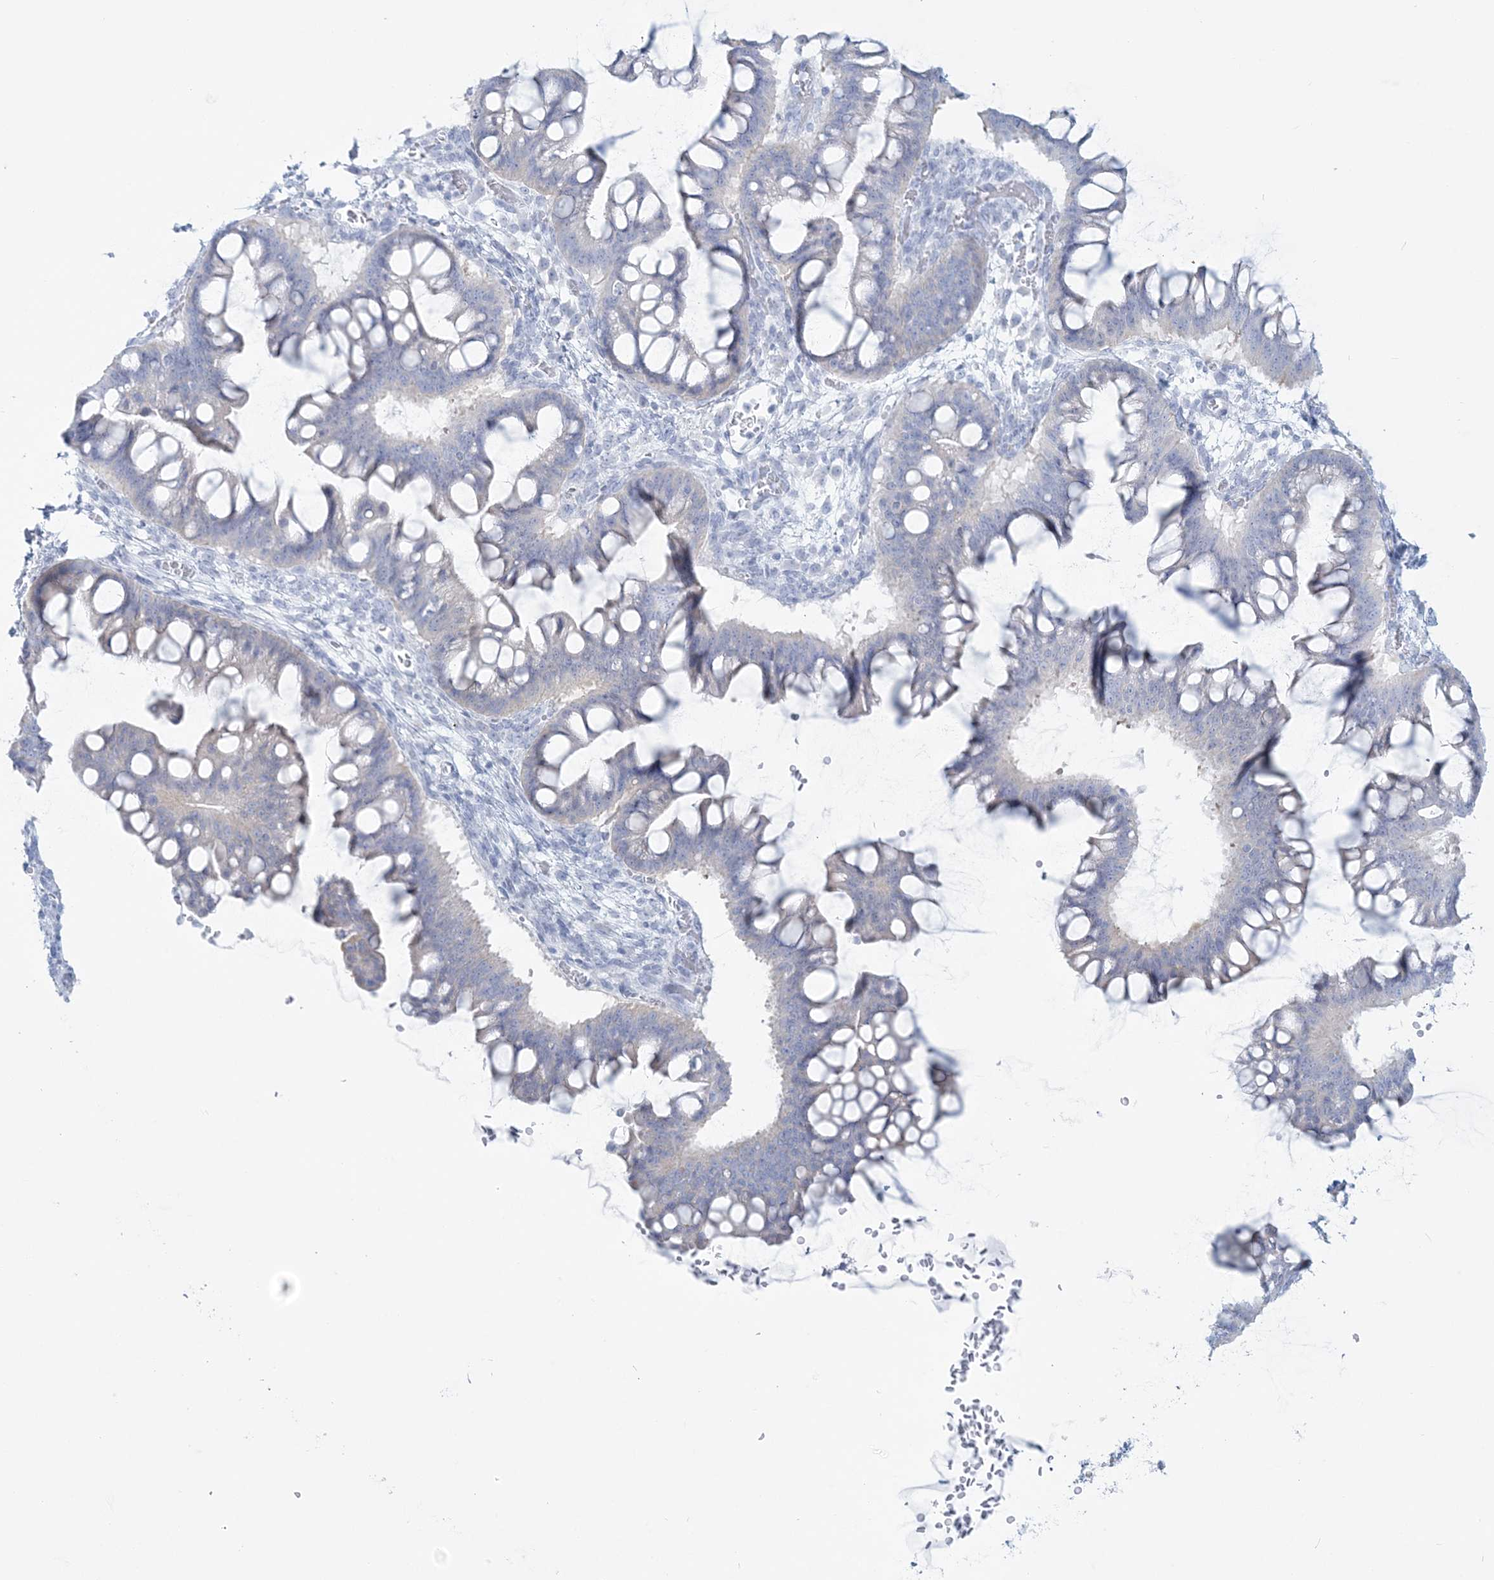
{"staining": {"intensity": "negative", "quantity": "none", "location": "none"}, "tissue": "ovarian cancer", "cell_type": "Tumor cells", "image_type": "cancer", "snomed": [{"axis": "morphology", "description": "Cystadenocarcinoma, mucinous, NOS"}, {"axis": "topography", "description": "Ovary"}], "caption": "The micrograph reveals no significant positivity in tumor cells of ovarian cancer (mucinous cystadenocarcinoma).", "gene": "ADGB", "patient": {"sex": "female", "age": 73}}